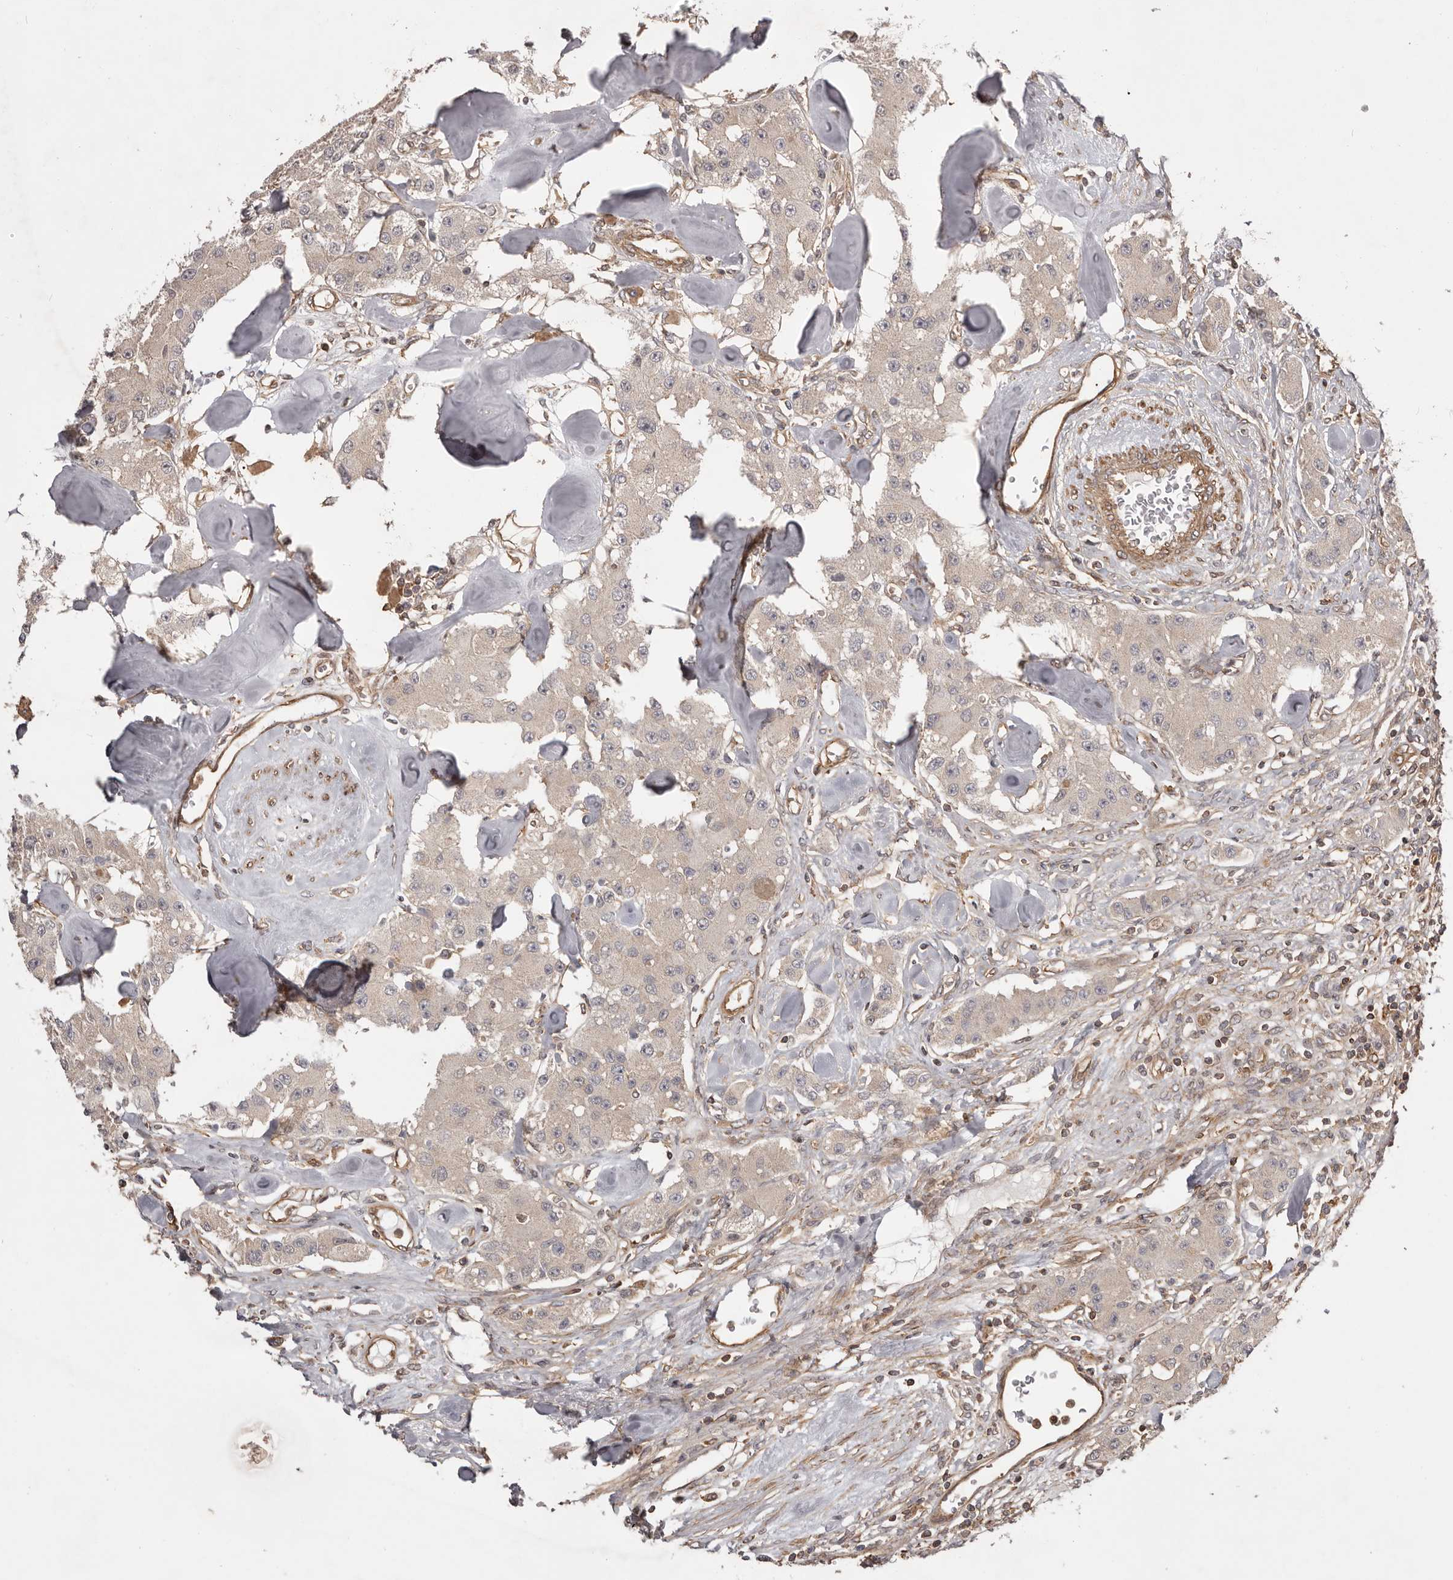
{"staining": {"intensity": "weak", "quantity": "<25%", "location": "cytoplasmic/membranous"}, "tissue": "carcinoid", "cell_type": "Tumor cells", "image_type": "cancer", "snomed": [{"axis": "morphology", "description": "Carcinoid, malignant, NOS"}, {"axis": "topography", "description": "Pancreas"}], "caption": "Malignant carcinoid was stained to show a protein in brown. There is no significant positivity in tumor cells. (Brightfield microscopy of DAB immunohistochemistry (IHC) at high magnification).", "gene": "NFKBIA", "patient": {"sex": "male", "age": 41}}